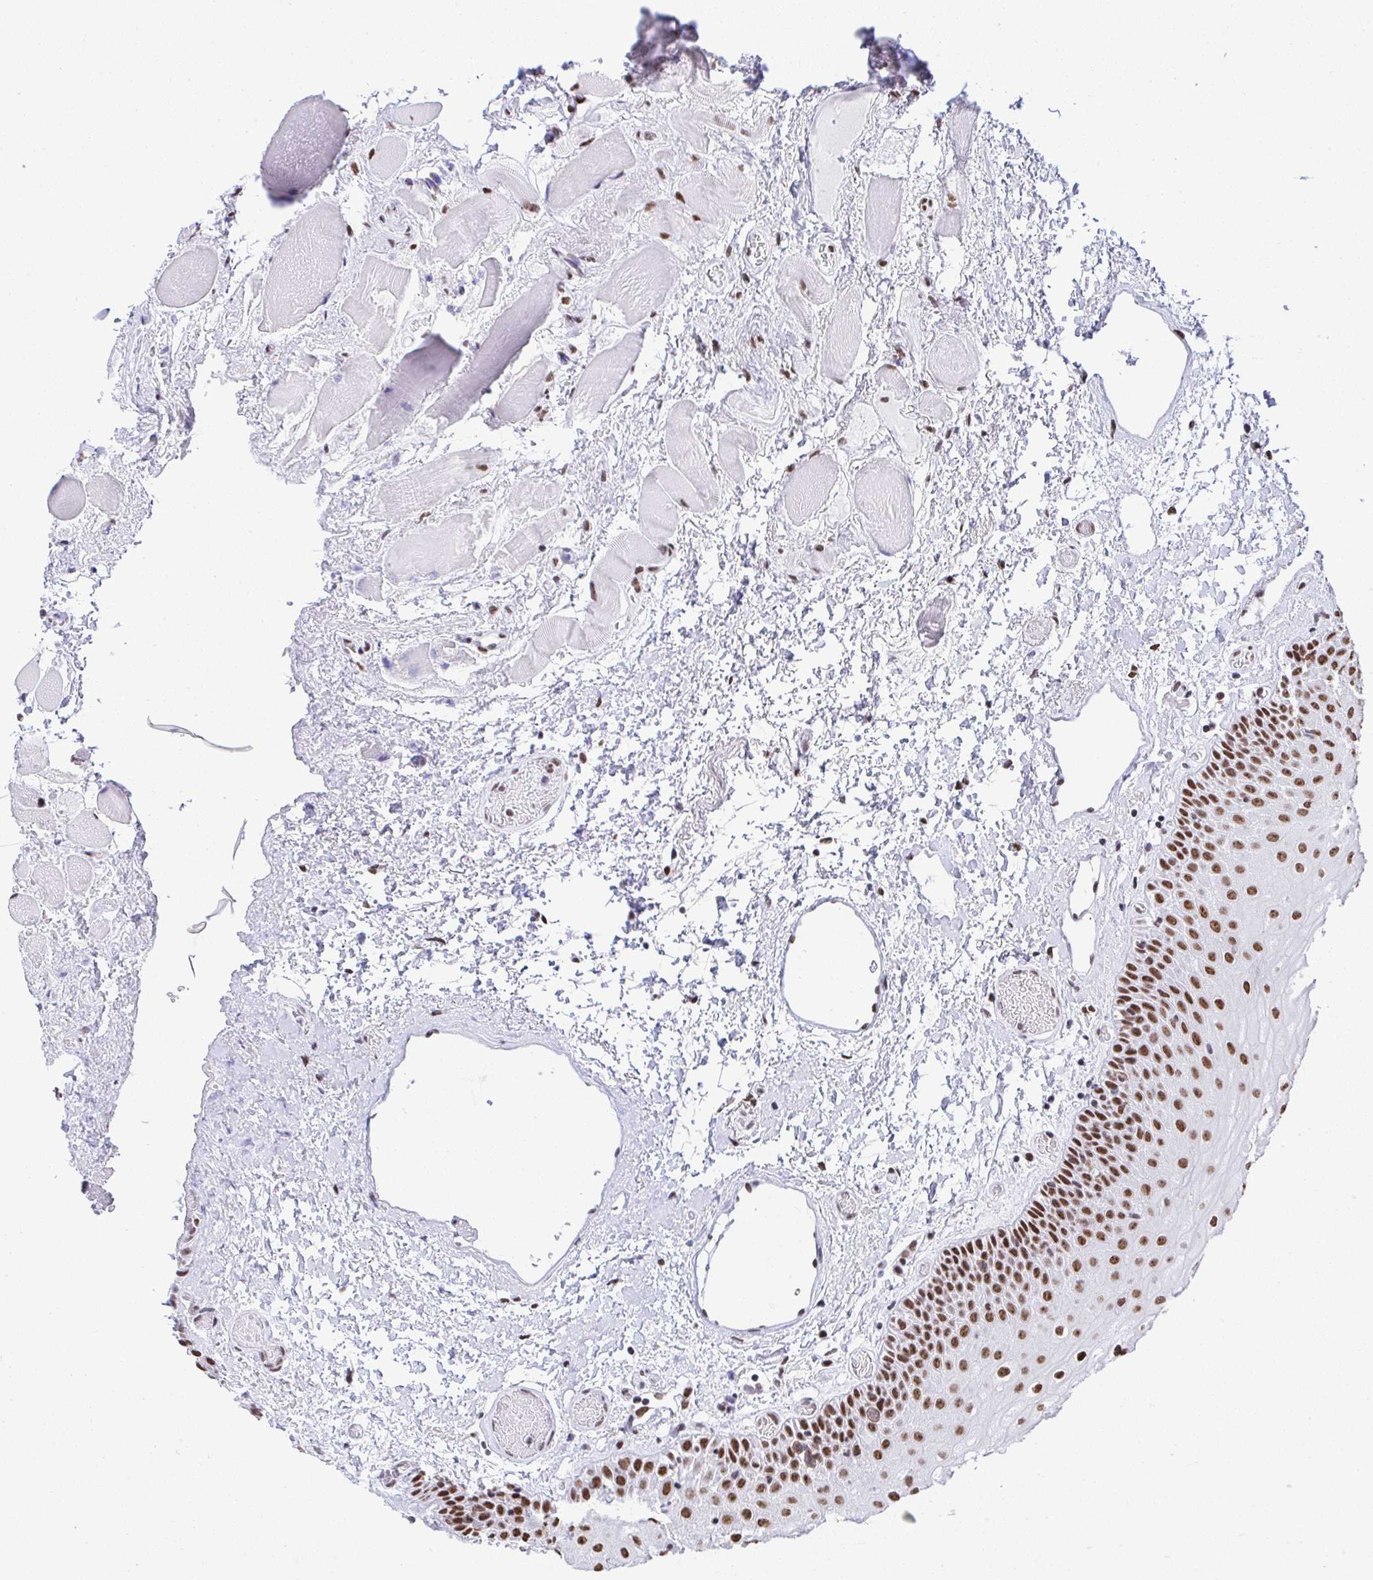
{"staining": {"intensity": "strong", "quantity": ">75%", "location": "nuclear"}, "tissue": "oral mucosa", "cell_type": "Squamous epithelial cells", "image_type": "normal", "snomed": [{"axis": "morphology", "description": "Normal tissue, NOS"}, {"axis": "topography", "description": "Oral tissue"}], "caption": "Immunohistochemistry (IHC) (DAB) staining of unremarkable oral mucosa shows strong nuclear protein positivity in approximately >75% of squamous epithelial cells. (Brightfield microscopy of DAB IHC at high magnification).", "gene": "DDX52", "patient": {"sex": "female", "age": 82}}